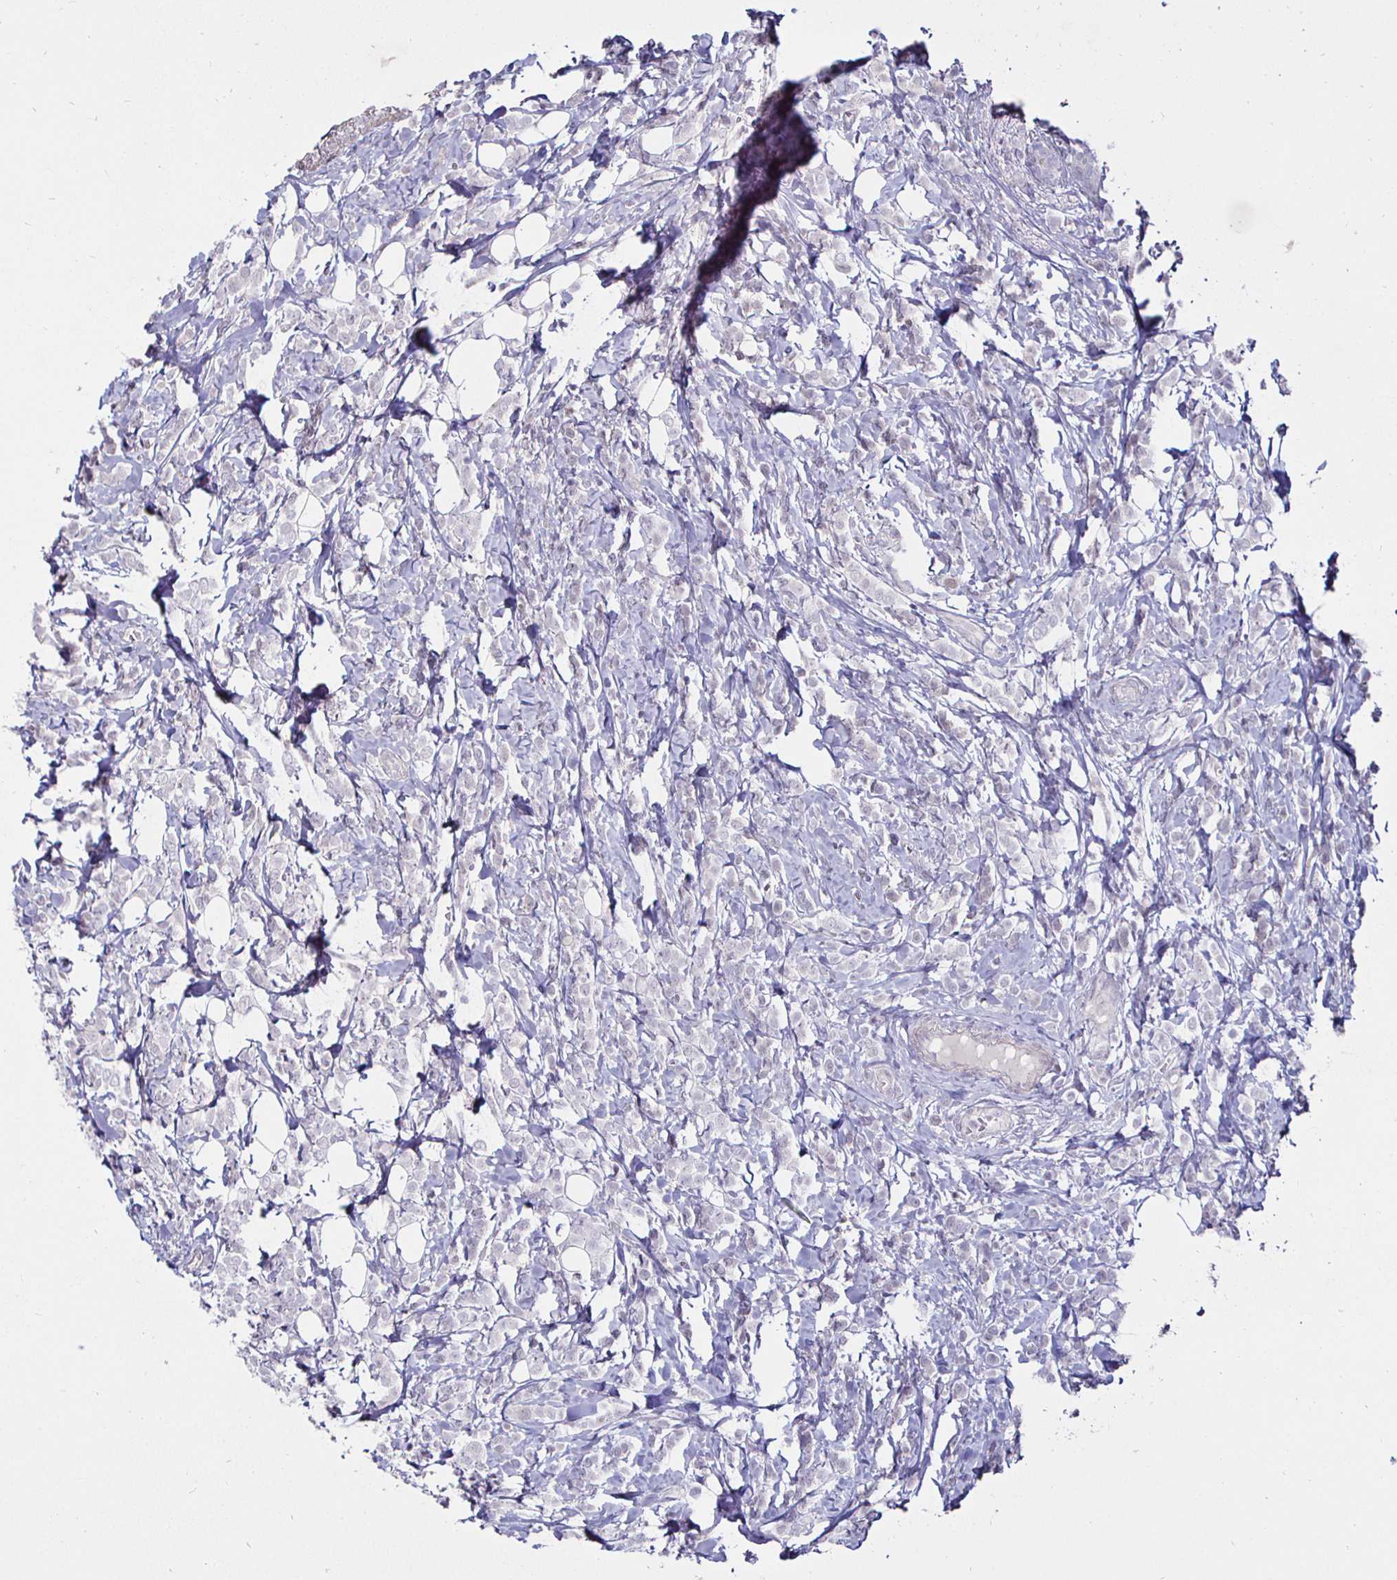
{"staining": {"intensity": "negative", "quantity": "none", "location": "none"}, "tissue": "breast cancer", "cell_type": "Tumor cells", "image_type": "cancer", "snomed": [{"axis": "morphology", "description": "Lobular carcinoma"}, {"axis": "topography", "description": "Breast"}], "caption": "Immunohistochemical staining of human breast cancer (lobular carcinoma) displays no significant expression in tumor cells.", "gene": "MLH1", "patient": {"sex": "female", "age": 49}}